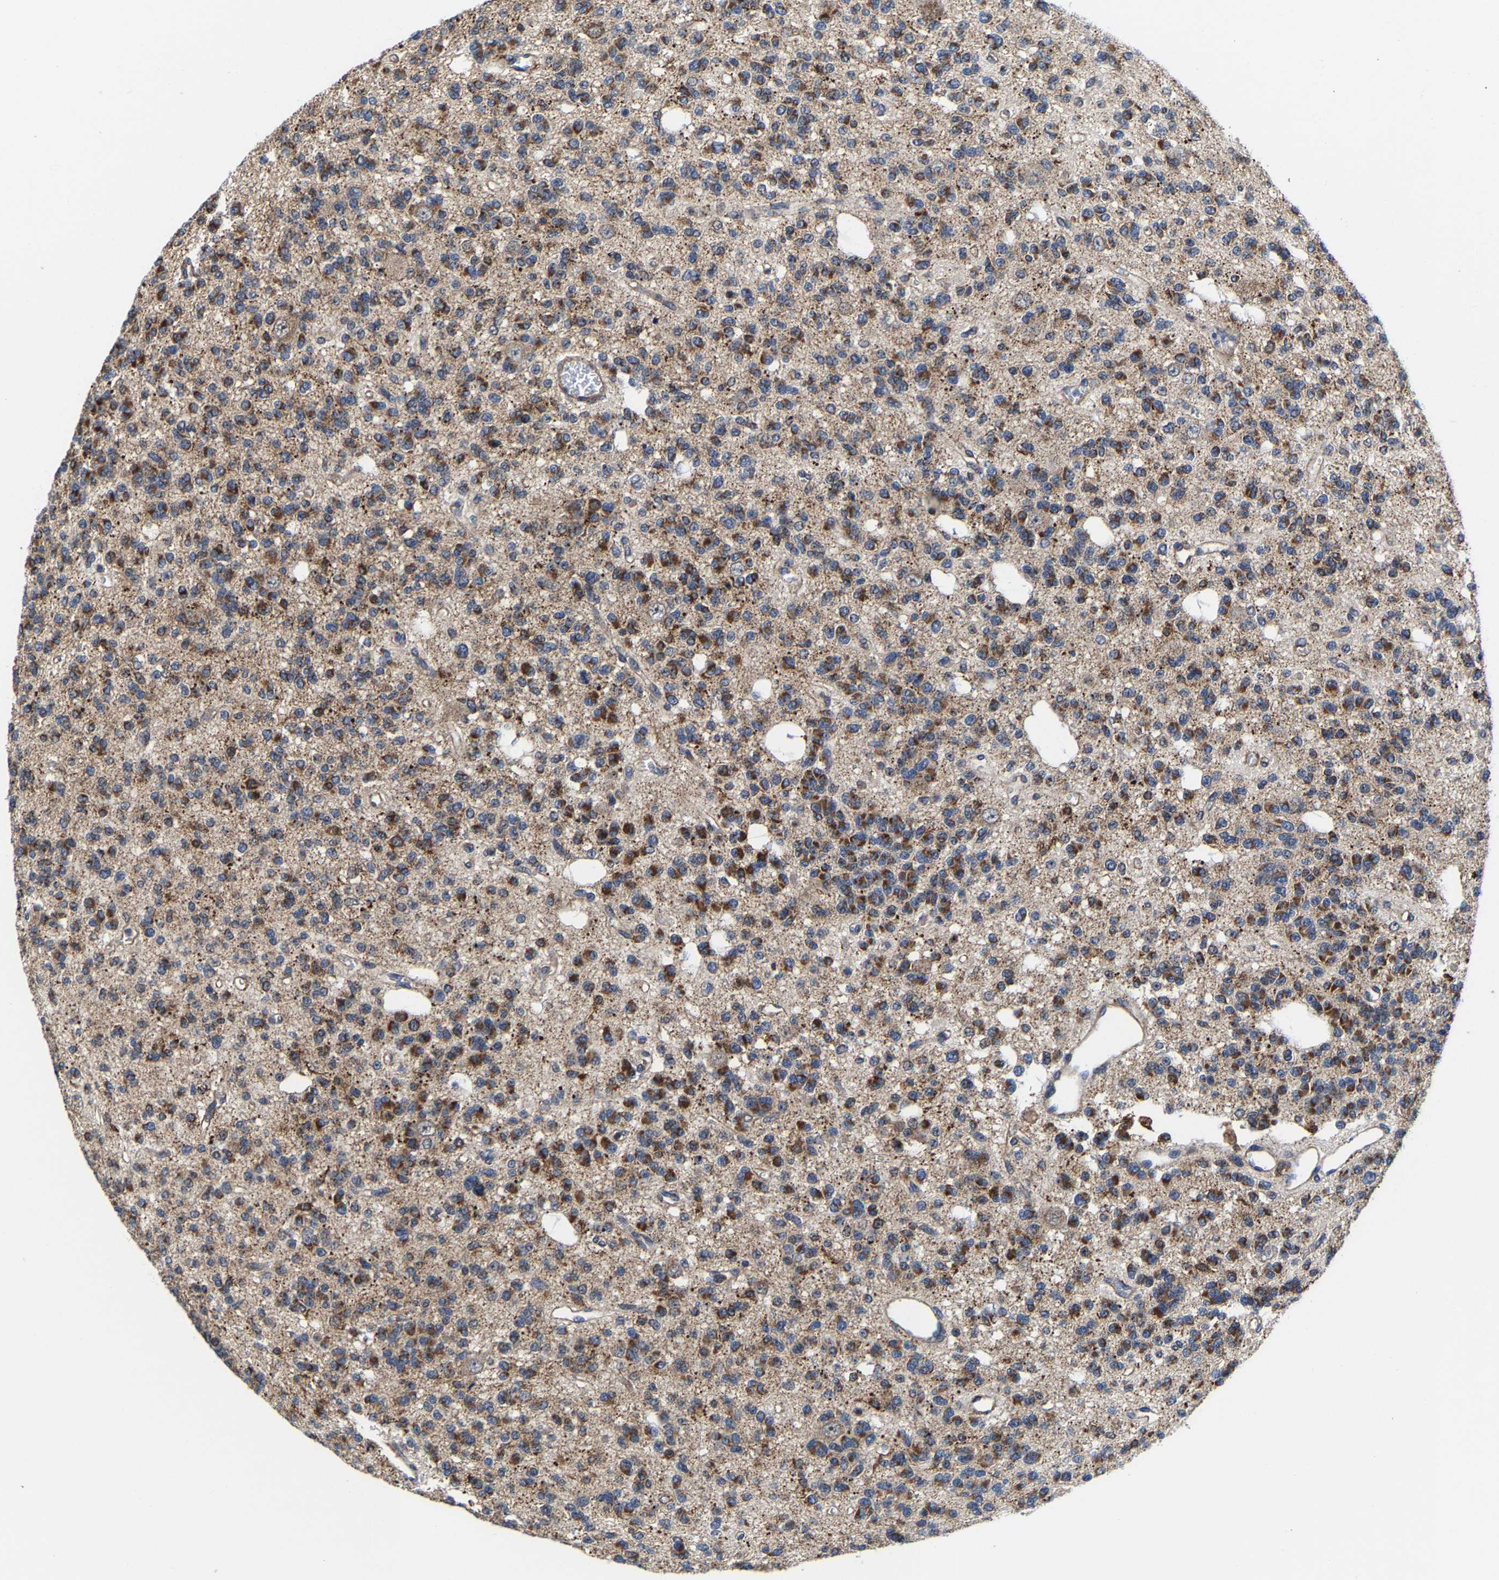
{"staining": {"intensity": "strong", "quantity": ">75%", "location": "cytoplasmic/membranous"}, "tissue": "glioma", "cell_type": "Tumor cells", "image_type": "cancer", "snomed": [{"axis": "morphology", "description": "Glioma, malignant, Low grade"}, {"axis": "topography", "description": "Brain"}], "caption": "Glioma was stained to show a protein in brown. There is high levels of strong cytoplasmic/membranous staining in approximately >75% of tumor cells.", "gene": "PFKFB3", "patient": {"sex": "male", "age": 38}}